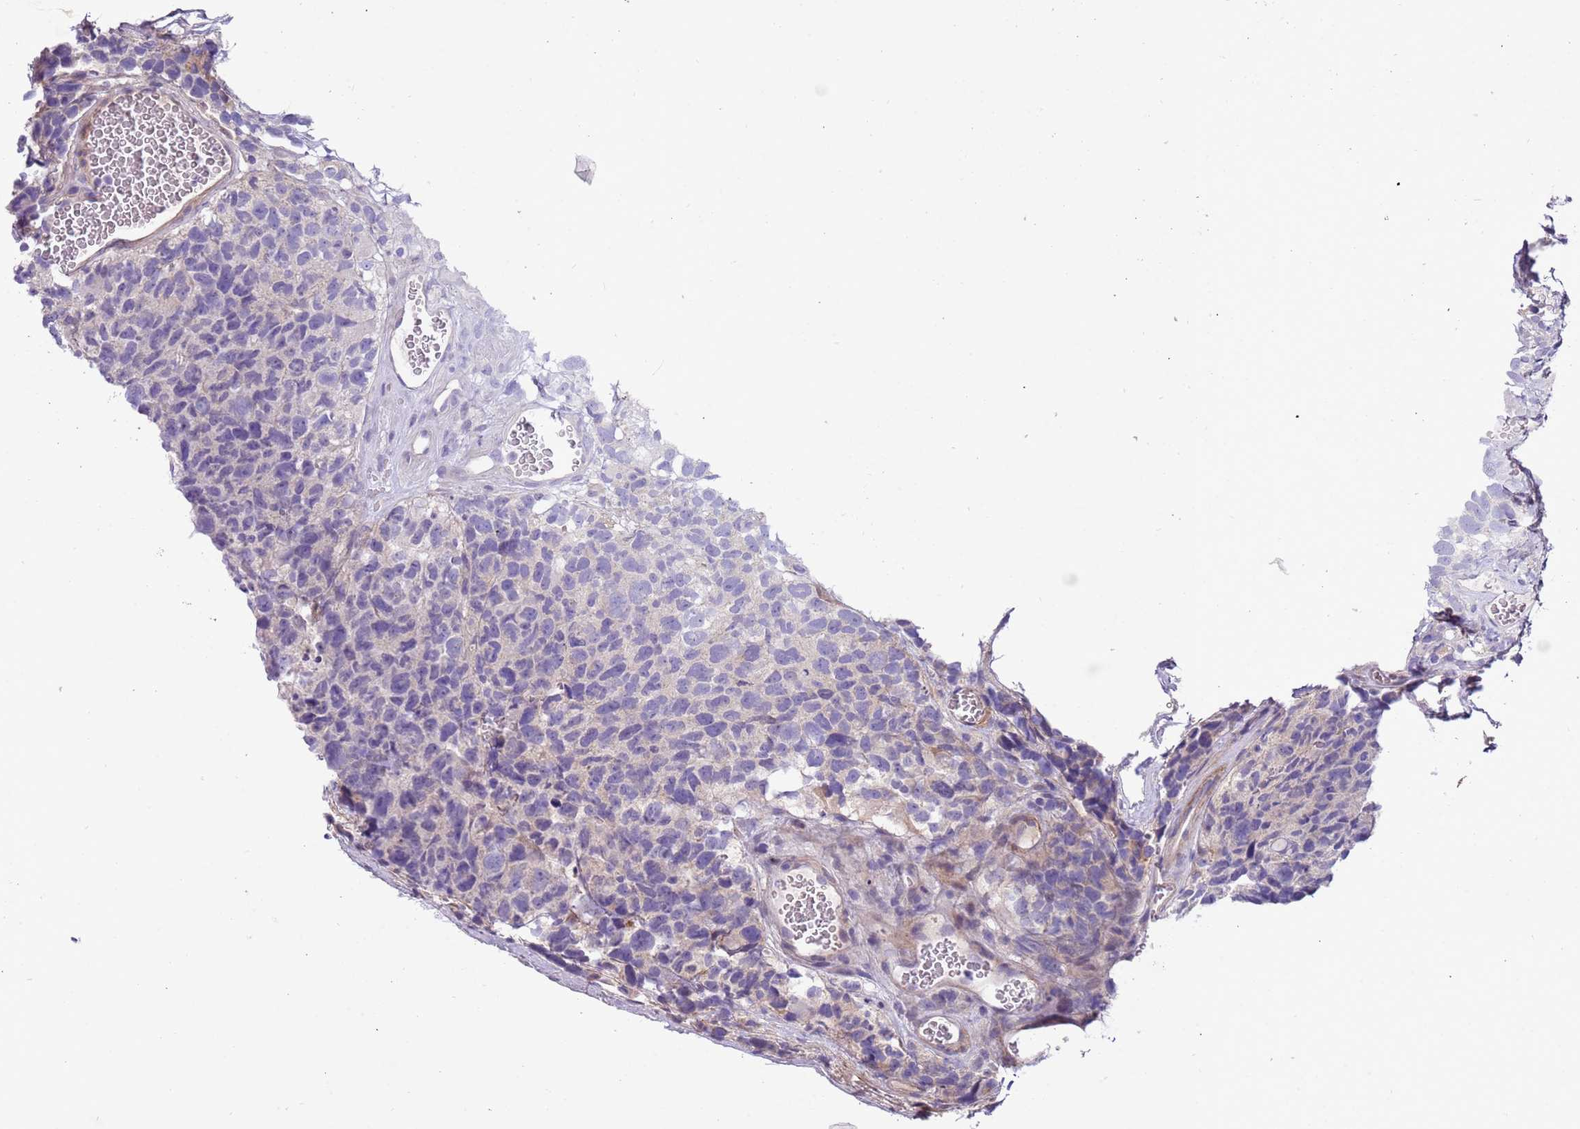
{"staining": {"intensity": "negative", "quantity": "none", "location": "none"}, "tissue": "glioma", "cell_type": "Tumor cells", "image_type": "cancer", "snomed": [{"axis": "morphology", "description": "Glioma, malignant, High grade"}, {"axis": "topography", "description": "Brain"}], "caption": "Micrograph shows no protein staining in tumor cells of malignant high-grade glioma tissue.", "gene": "PLEKHH1", "patient": {"sex": "male", "age": 69}}